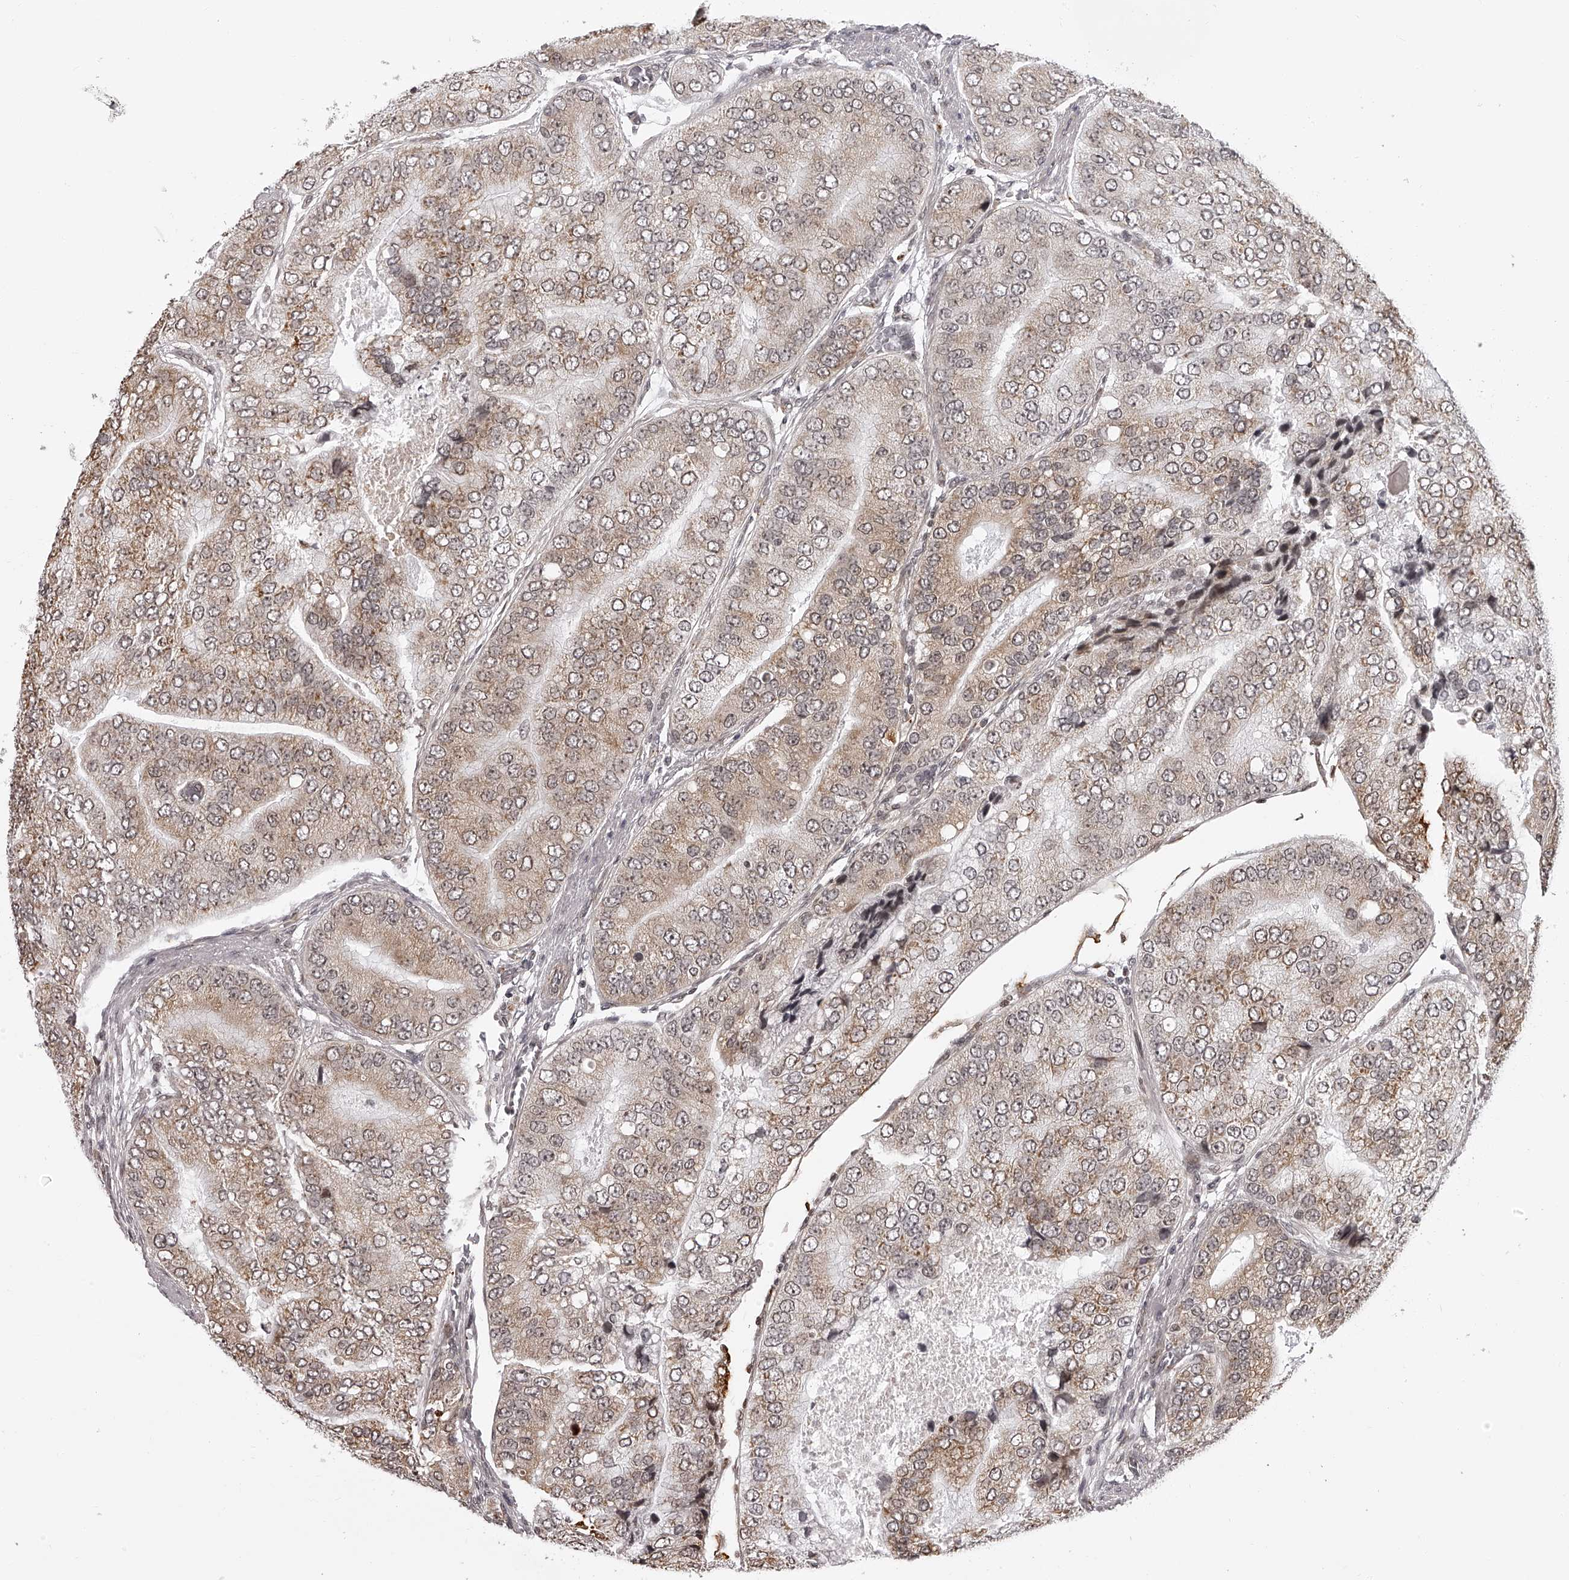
{"staining": {"intensity": "weak", "quantity": ">75%", "location": "cytoplasmic/membranous,nuclear"}, "tissue": "prostate cancer", "cell_type": "Tumor cells", "image_type": "cancer", "snomed": [{"axis": "morphology", "description": "Adenocarcinoma, High grade"}, {"axis": "topography", "description": "Prostate"}], "caption": "The histopathology image demonstrates immunohistochemical staining of prostate adenocarcinoma (high-grade). There is weak cytoplasmic/membranous and nuclear staining is present in about >75% of tumor cells. Ihc stains the protein of interest in brown and the nuclei are stained blue.", "gene": "ODF2L", "patient": {"sex": "male", "age": 70}}